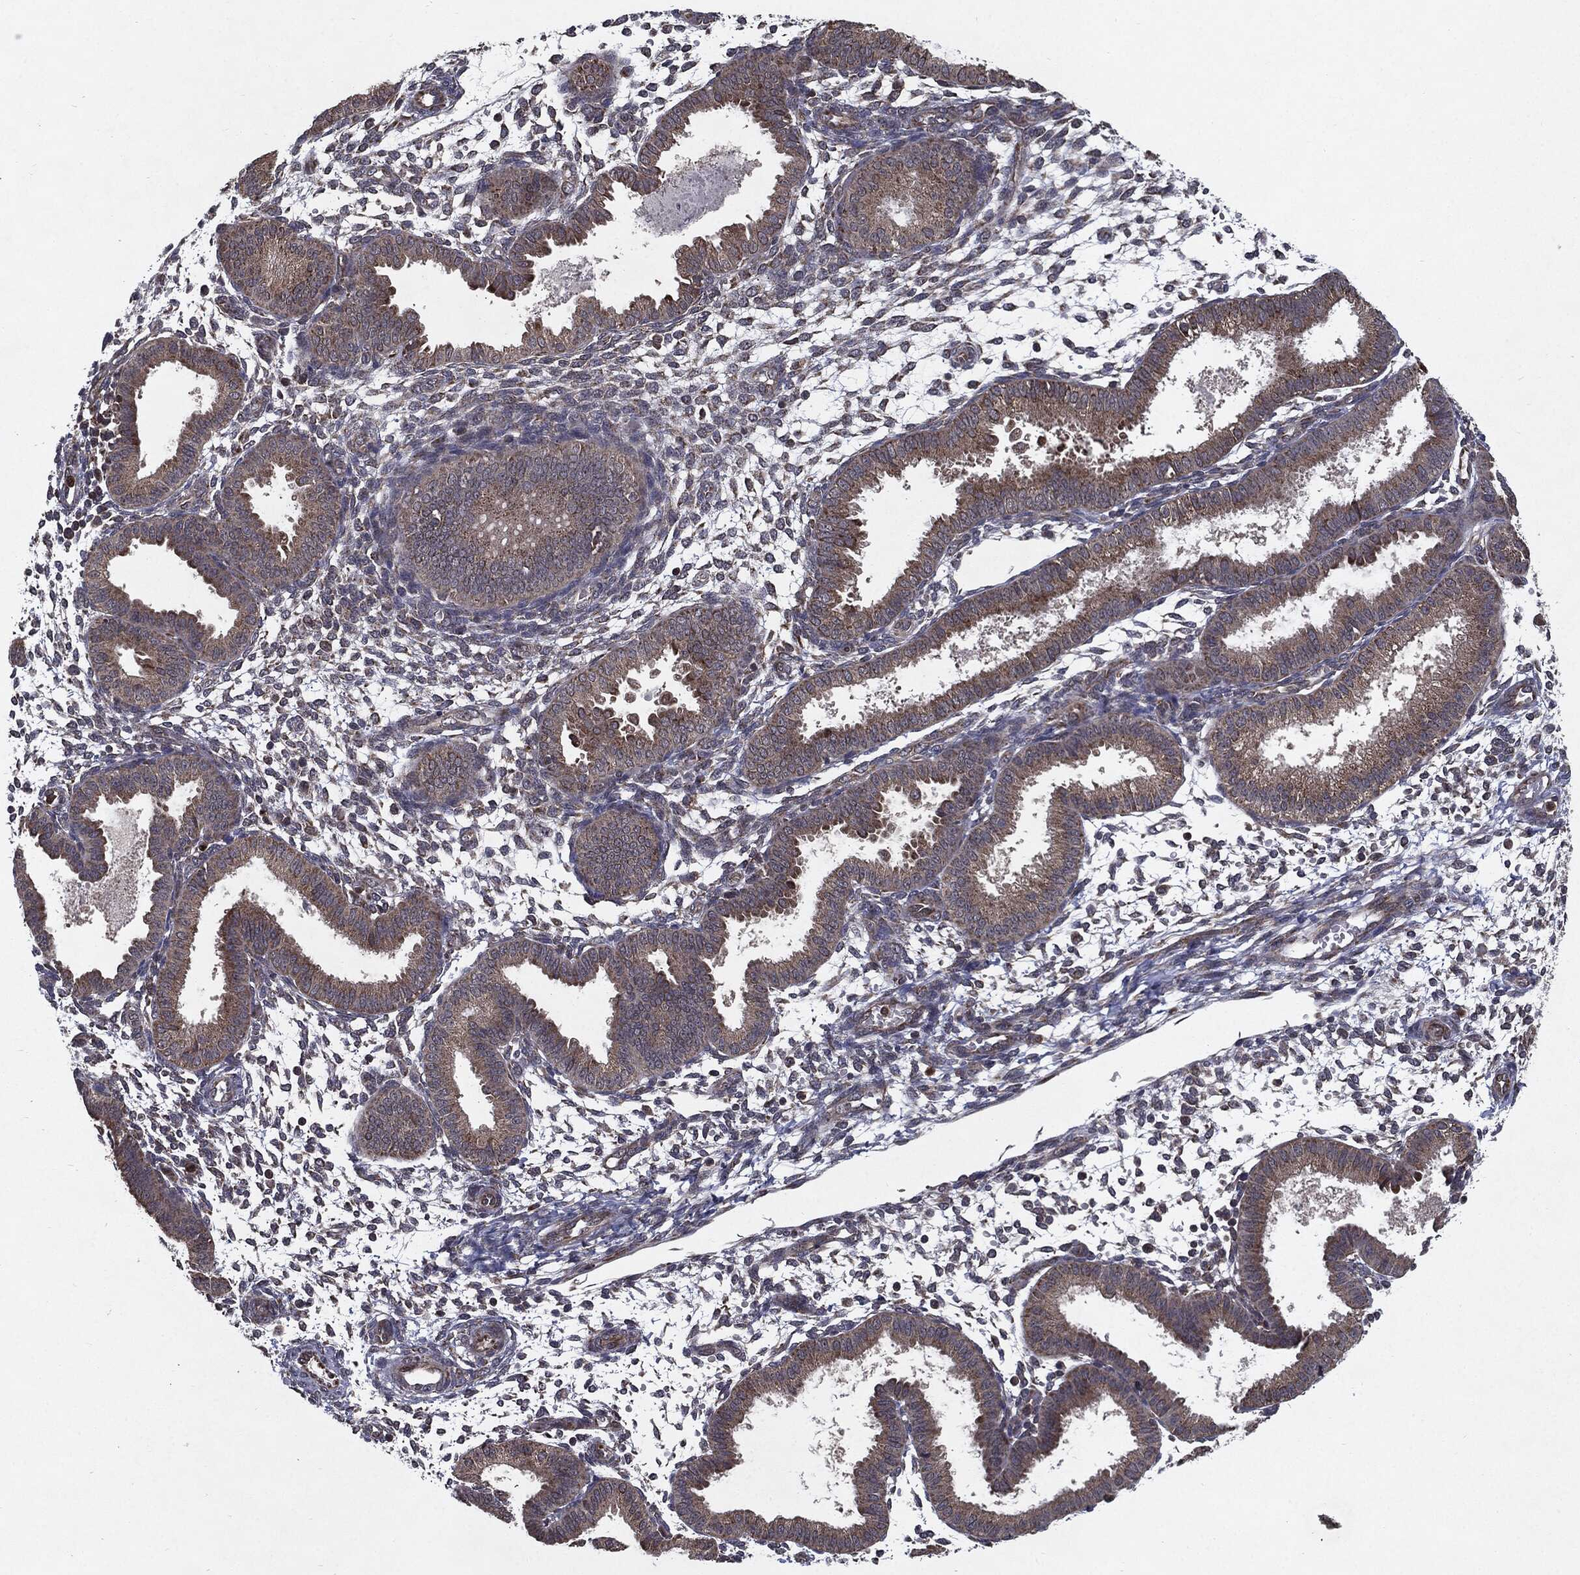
{"staining": {"intensity": "strong", "quantity": "25%-75%", "location": "cytoplasmic/membranous"}, "tissue": "endometrium", "cell_type": "Cells in endometrial stroma", "image_type": "normal", "snomed": [{"axis": "morphology", "description": "Normal tissue, NOS"}, {"axis": "topography", "description": "Endometrium"}], "caption": "Immunohistochemistry (DAB) staining of normal endometrium exhibits strong cytoplasmic/membranous protein positivity in about 25%-75% of cells in endometrial stroma. The staining is performed using DAB (3,3'-diaminobenzidine) brown chromogen to label protein expression. The nuclei are counter-stained blue using hematoxylin.", "gene": "HDAC5", "patient": {"sex": "female", "age": 43}}